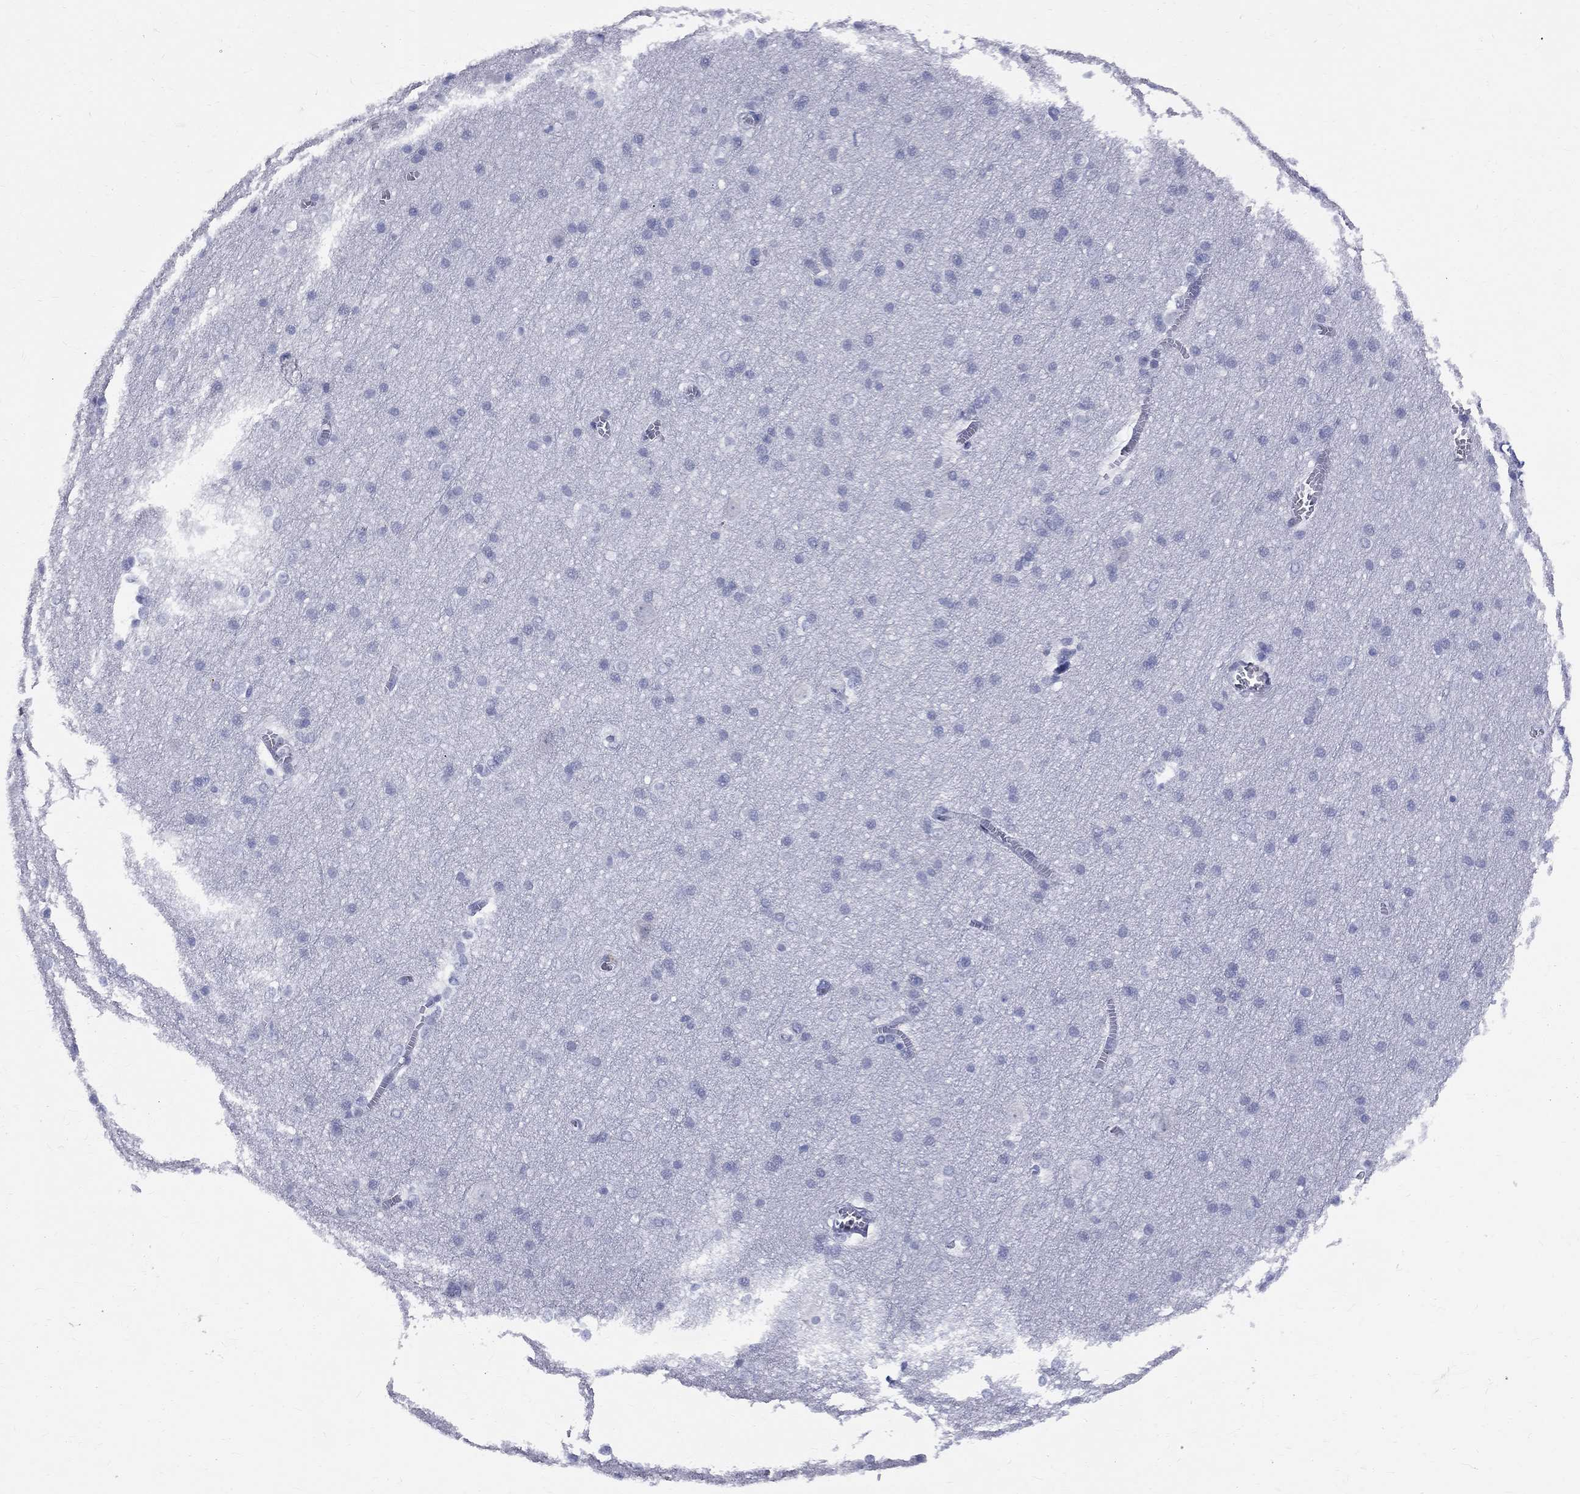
{"staining": {"intensity": "negative", "quantity": "none", "location": "none"}, "tissue": "cerebral cortex", "cell_type": "Endothelial cells", "image_type": "normal", "snomed": [{"axis": "morphology", "description": "Normal tissue, NOS"}, {"axis": "topography", "description": "Cerebral cortex"}], "caption": "Unremarkable cerebral cortex was stained to show a protein in brown. There is no significant positivity in endothelial cells. (IHC, brightfield microscopy, high magnification).", "gene": "CEP43", "patient": {"sex": "male", "age": 37}}